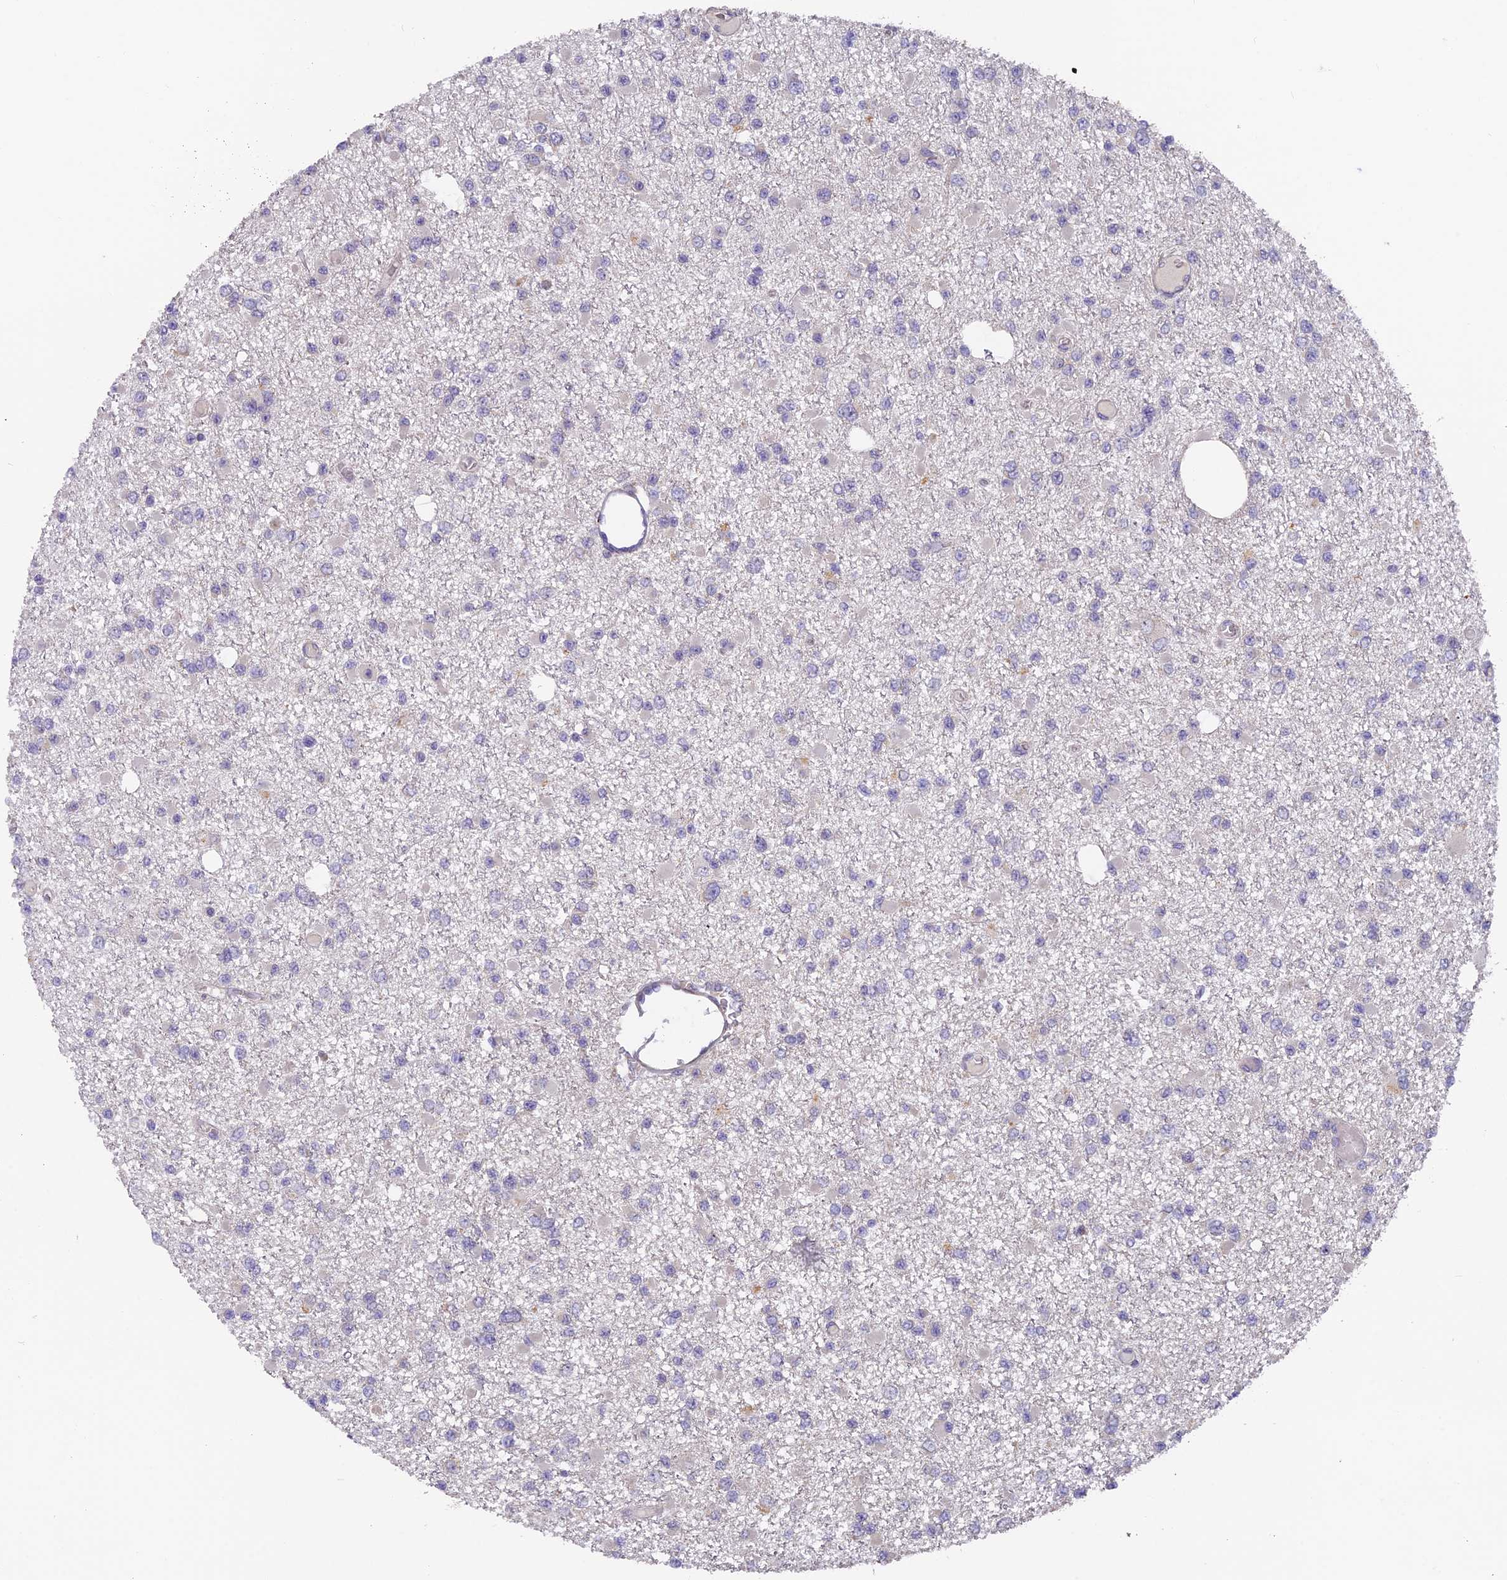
{"staining": {"intensity": "negative", "quantity": "none", "location": "none"}, "tissue": "glioma", "cell_type": "Tumor cells", "image_type": "cancer", "snomed": [{"axis": "morphology", "description": "Glioma, malignant, Low grade"}, {"axis": "topography", "description": "Brain"}], "caption": "The image demonstrates no significant positivity in tumor cells of low-grade glioma (malignant). (Immunohistochemistry (ihc), brightfield microscopy, high magnification).", "gene": "RAB28", "patient": {"sex": "female", "age": 22}}